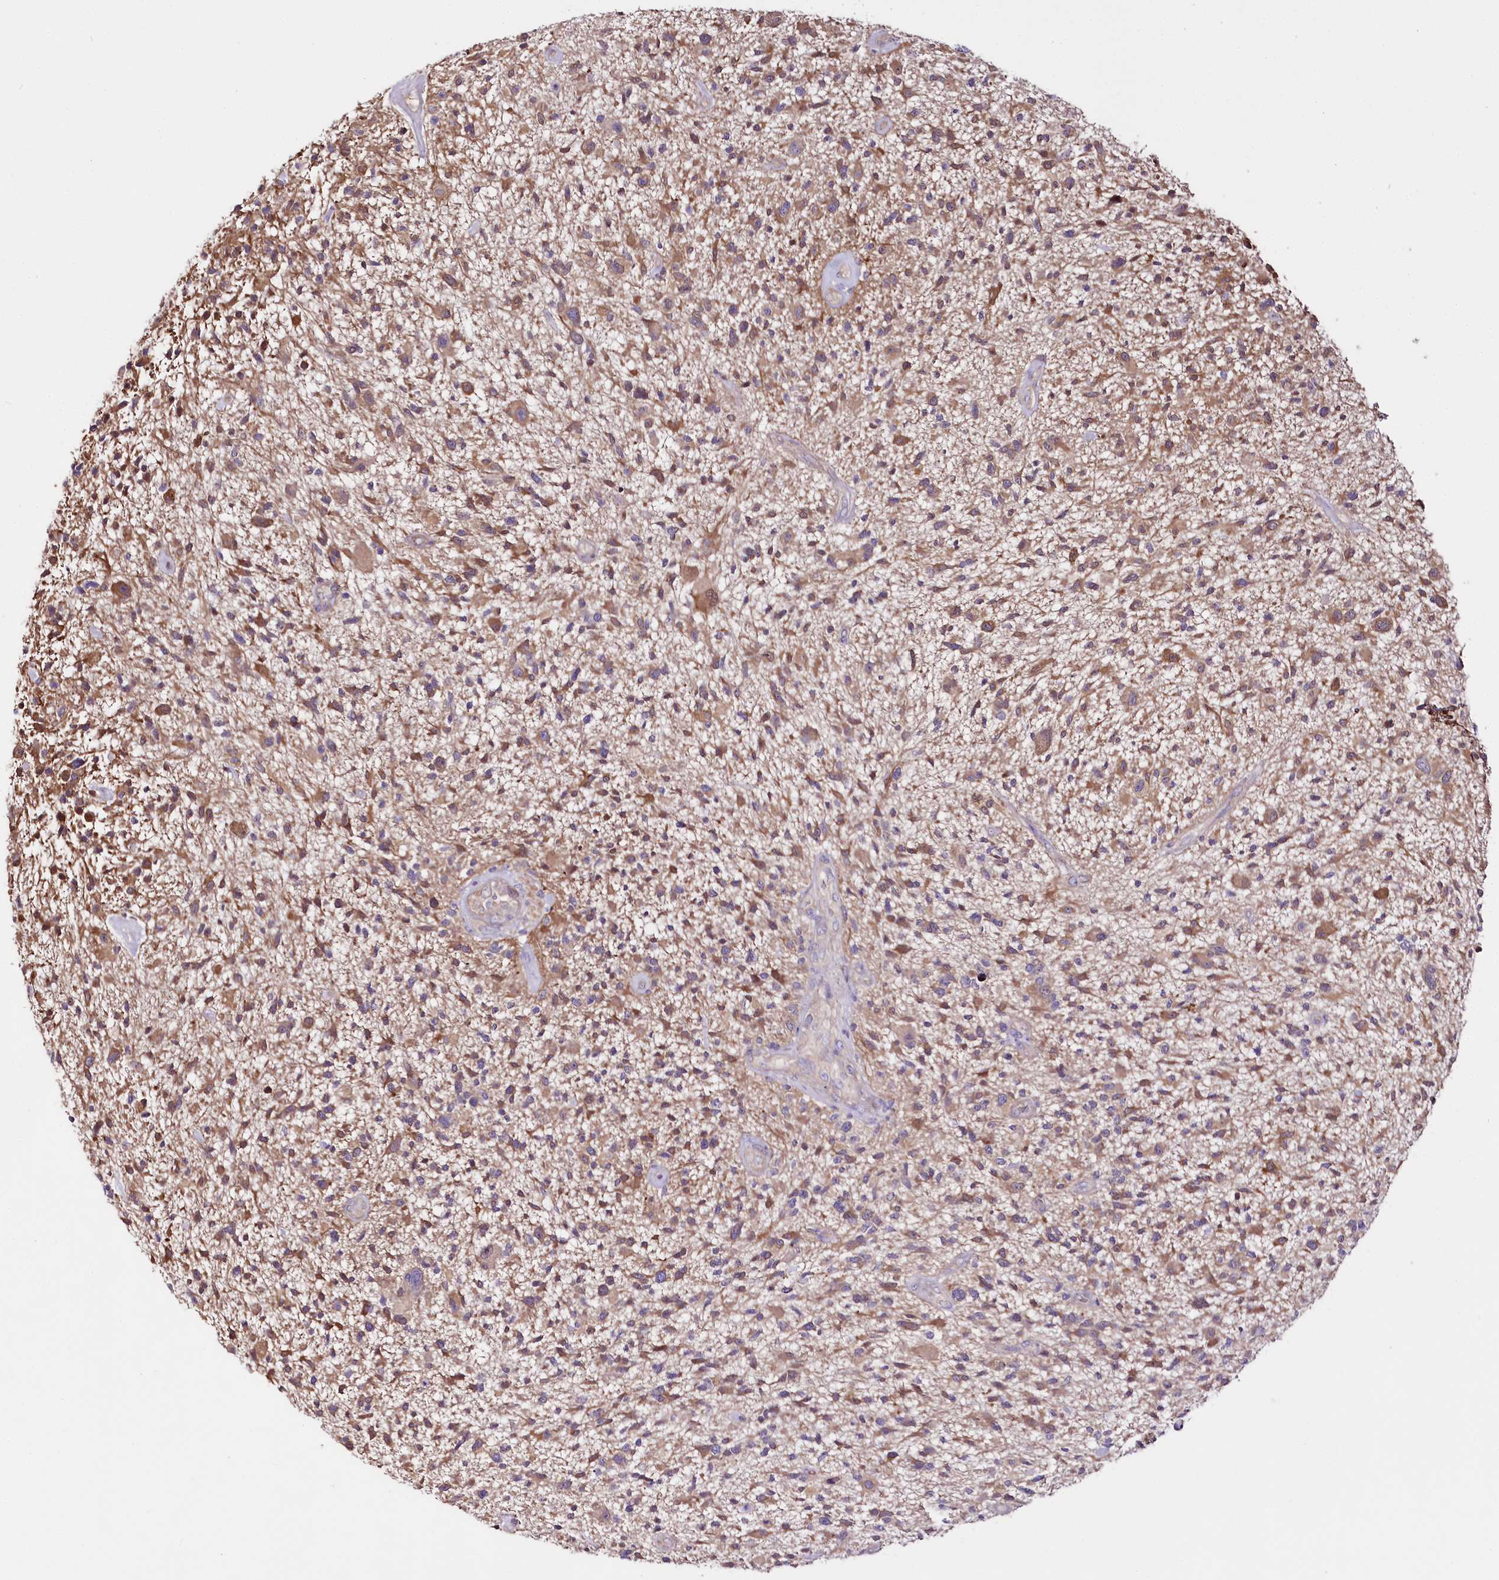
{"staining": {"intensity": "moderate", "quantity": ">75%", "location": "cytoplasmic/membranous"}, "tissue": "glioma", "cell_type": "Tumor cells", "image_type": "cancer", "snomed": [{"axis": "morphology", "description": "Glioma, malignant, High grade"}, {"axis": "topography", "description": "Brain"}], "caption": "Immunohistochemistry (IHC) of high-grade glioma (malignant) exhibits medium levels of moderate cytoplasmic/membranous expression in about >75% of tumor cells.", "gene": "UGP2", "patient": {"sex": "male", "age": 47}}